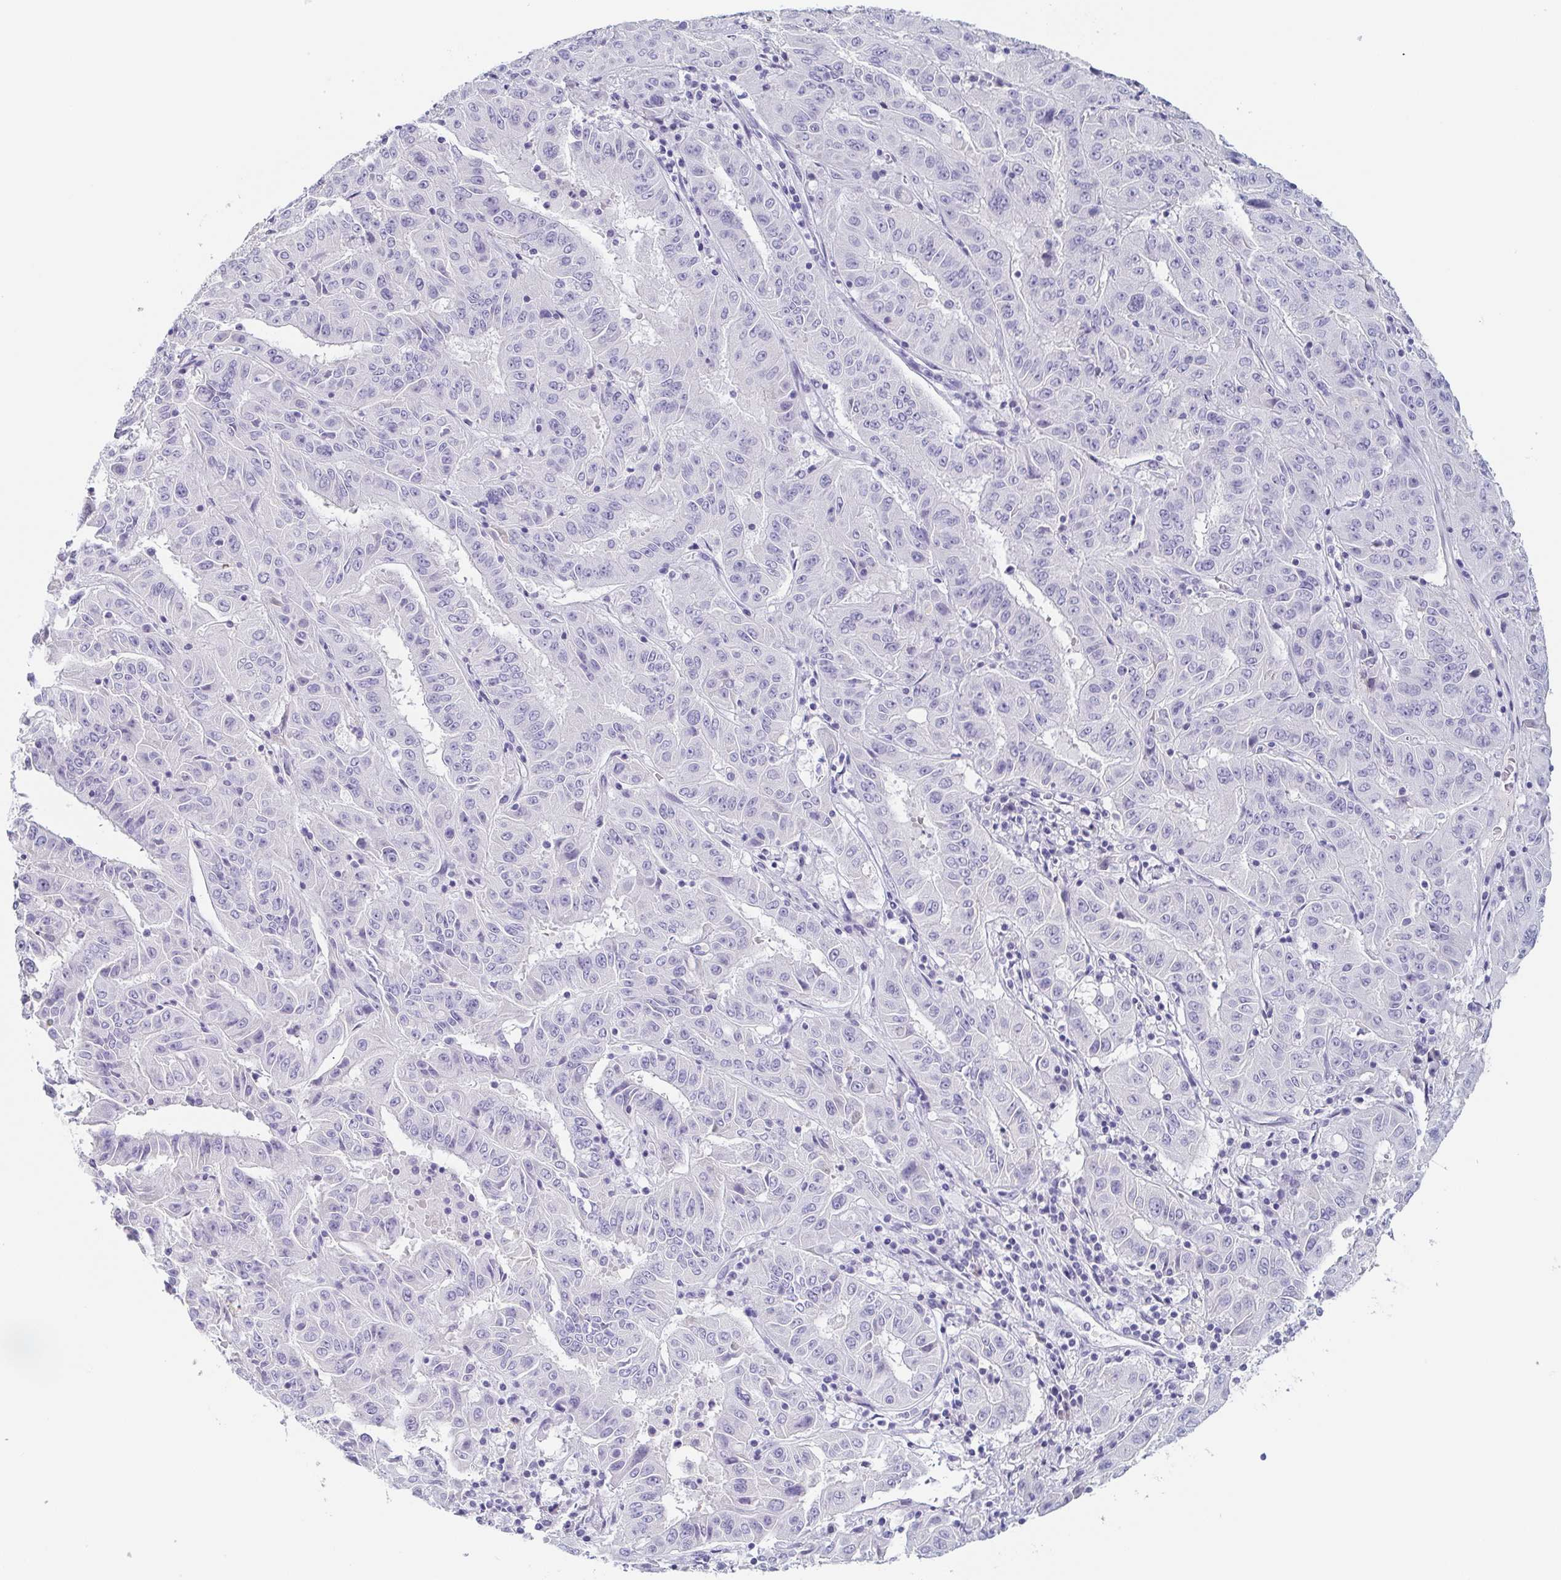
{"staining": {"intensity": "negative", "quantity": "none", "location": "none"}, "tissue": "pancreatic cancer", "cell_type": "Tumor cells", "image_type": "cancer", "snomed": [{"axis": "morphology", "description": "Adenocarcinoma, NOS"}, {"axis": "topography", "description": "Pancreas"}], "caption": "This is an IHC image of pancreatic adenocarcinoma. There is no staining in tumor cells.", "gene": "ITLN1", "patient": {"sex": "male", "age": 63}}